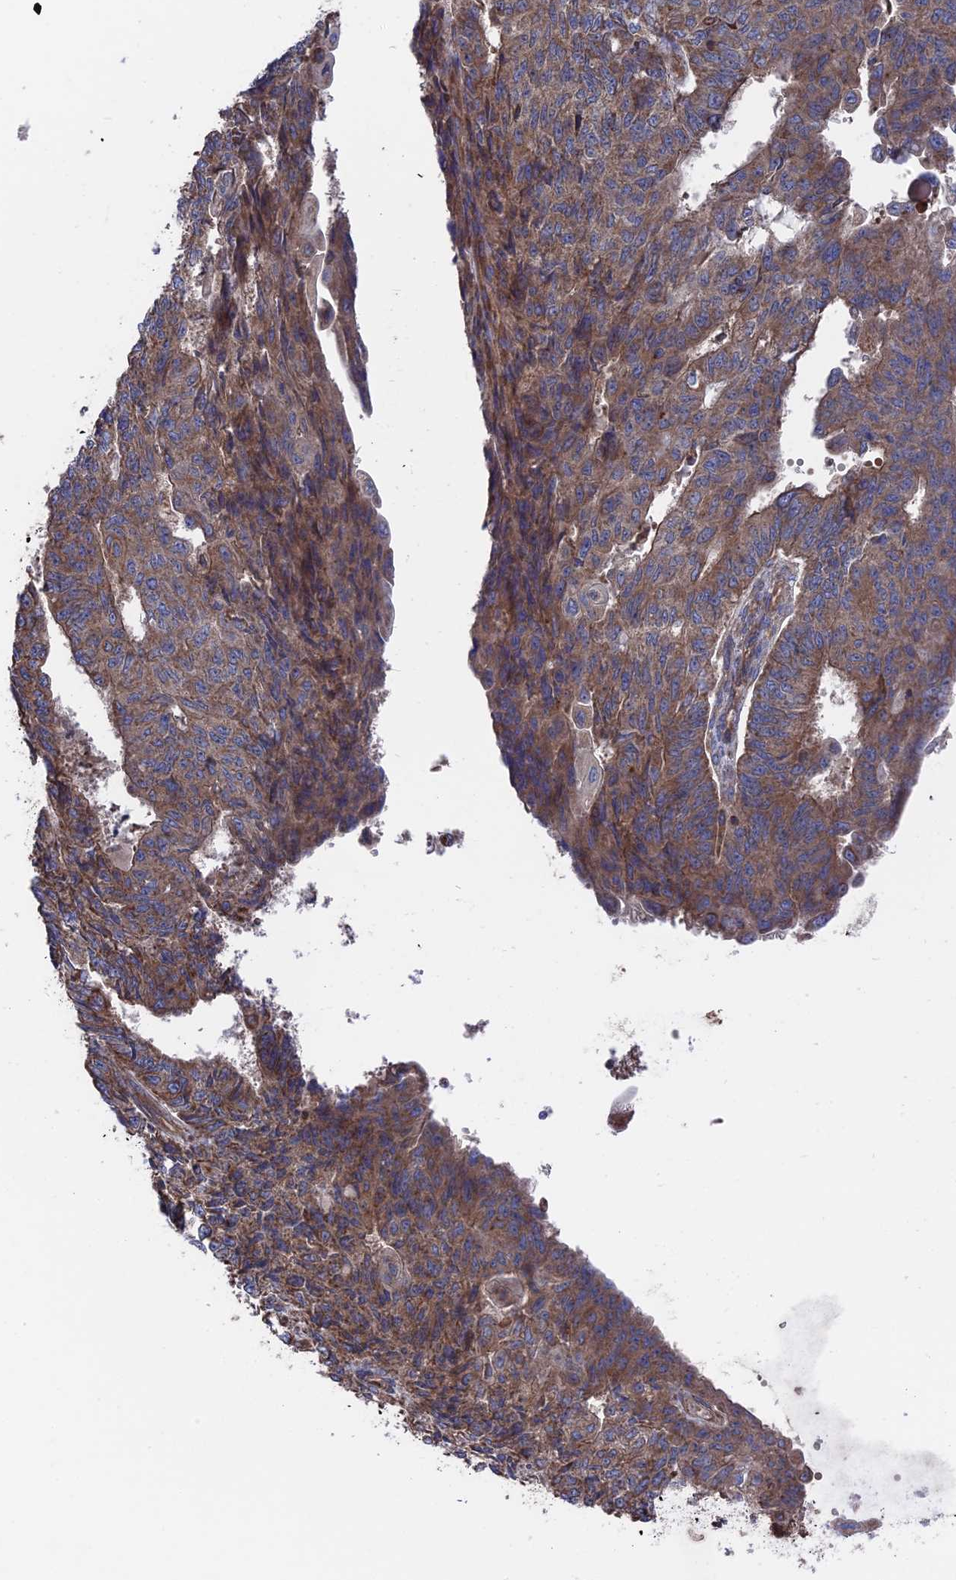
{"staining": {"intensity": "moderate", "quantity": ">75%", "location": "cytoplasmic/membranous"}, "tissue": "endometrial cancer", "cell_type": "Tumor cells", "image_type": "cancer", "snomed": [{"axis": "morphology", "description": "Adenocarcinoma, NOS"}, {"axis": "topography", "description": "Endometrium"}], "caption": "The histopathology image demonstrates staining of endometrial cancer (adenocarcinoma), revealing moderate cytoplasmic/membranous protein staining (brown color) within tumor cells.", "gene": "TELO2", "patient": {"sex": "female", "age": 32}}